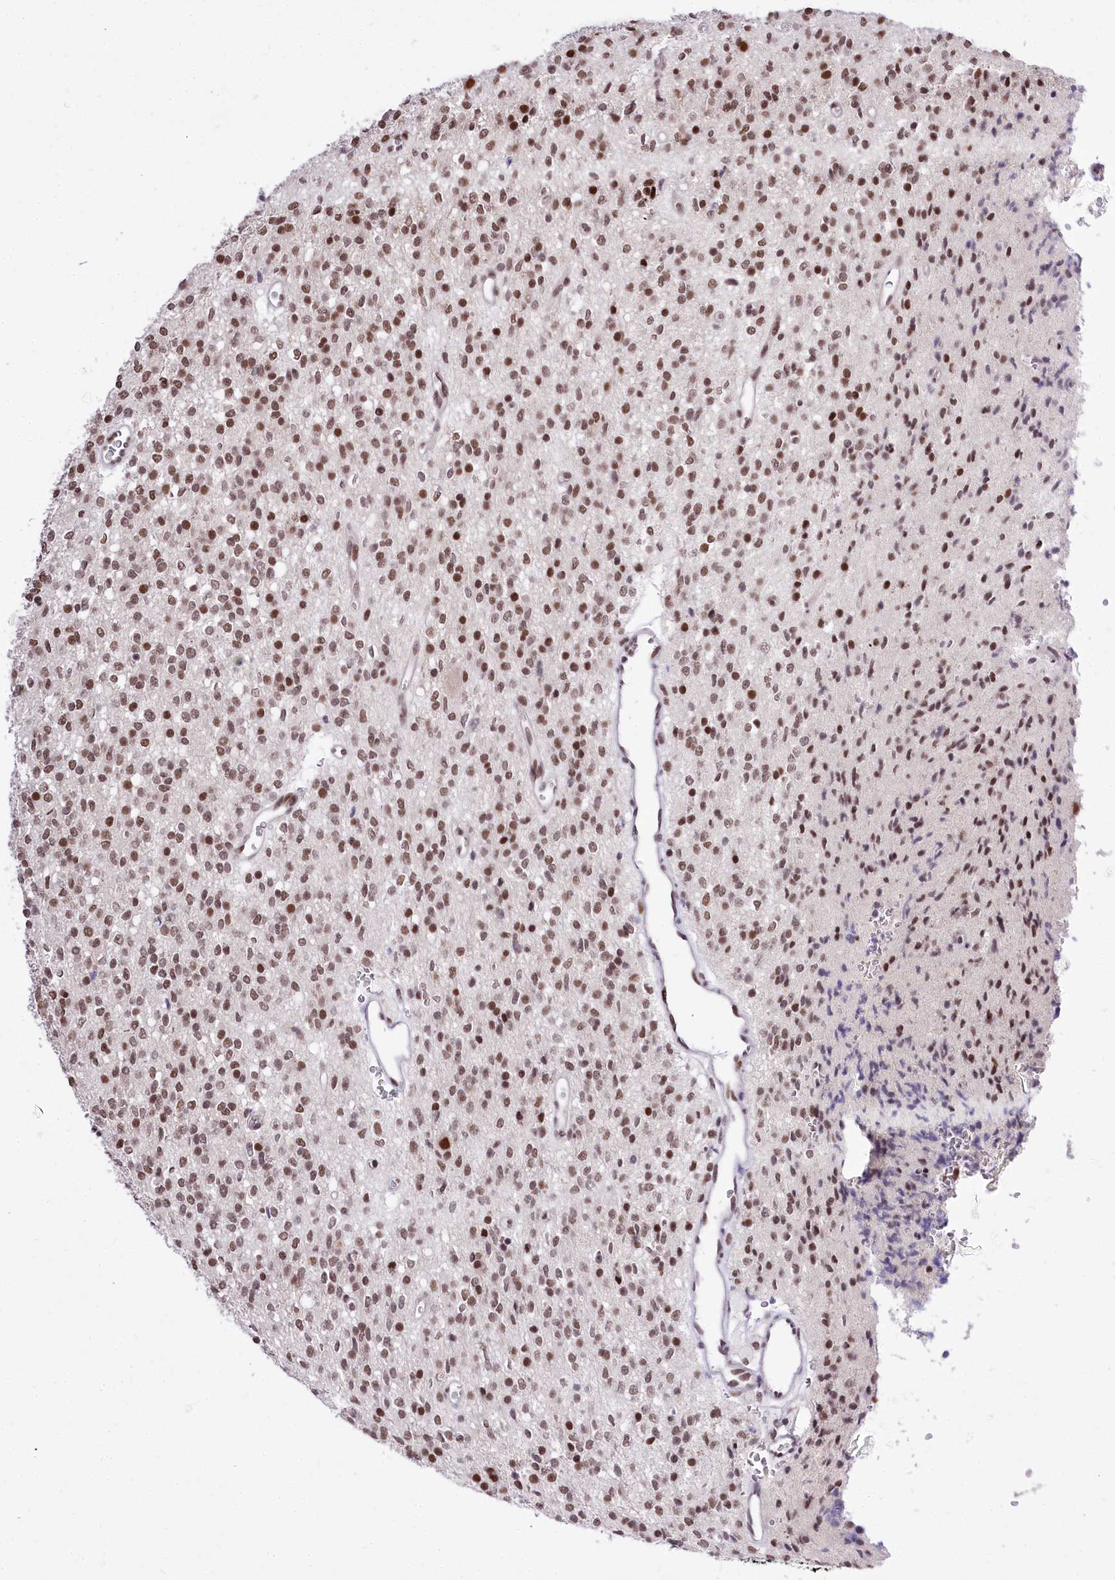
{"staining": {"intensity": "moderate", "quantity": ">75%", "location": "nuclear"}, "tissue": "glioma", "cell_type": "Tumor cells", "image_type": "cancer", "snomed": [{"axis": "morphology", "description": "Glioma, malignant, High grade"}, {"axis": "topography", "description": "Brain"}], "caption": "Glioma tissue demonstrates moderate nuclear staining in about >75% of tumor cells, visualized by immunohistochemistry.", "gene": "POU4F3", "patient": {"sex": "male", "age": 34}}